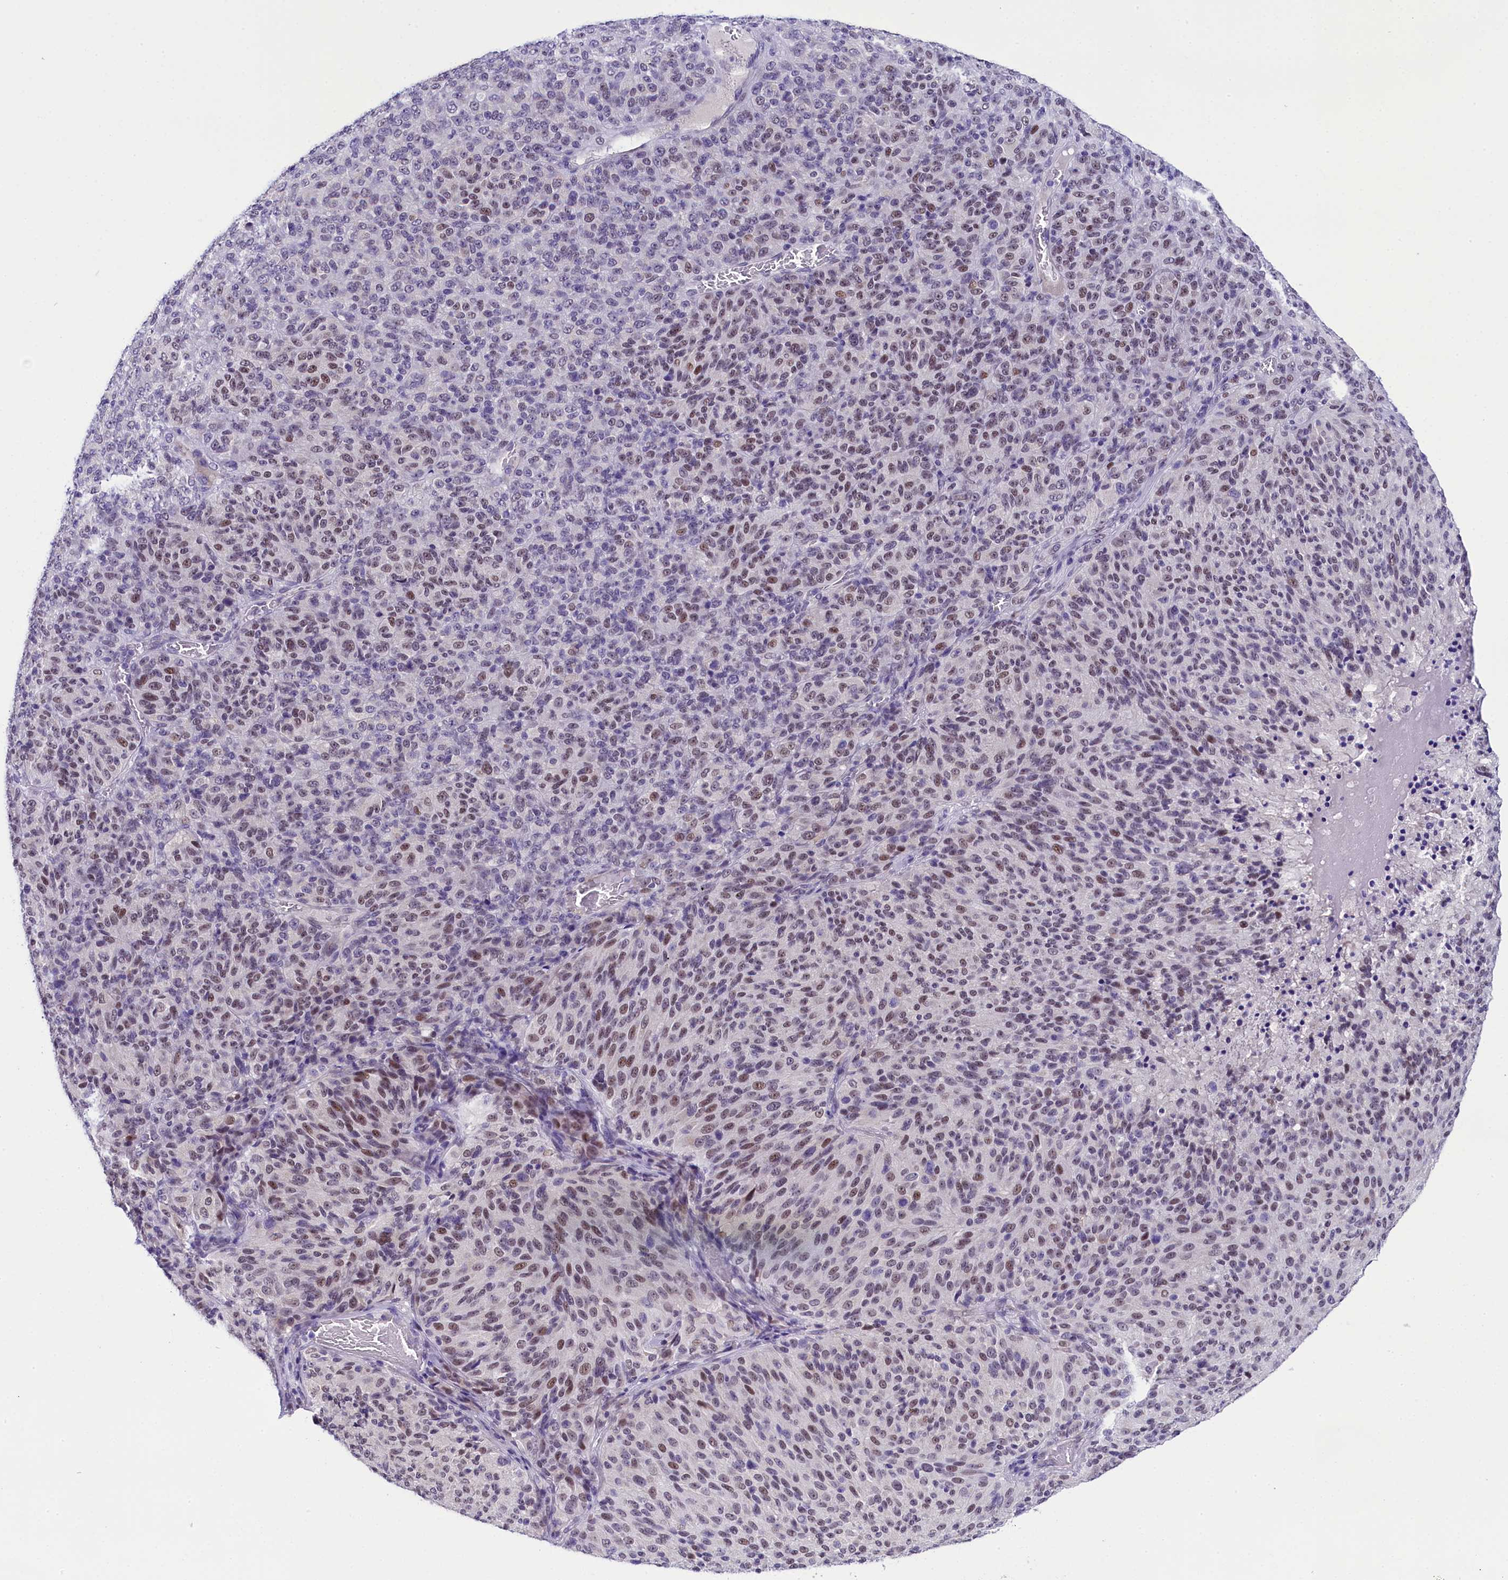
{"staining": {"intensity": "moderate", "quantity": "<25%", "location": "nuclear"}, "tissue": "melanoma", "cell_type": "Tumor cells", "image_type": "cancer", "snomed": [{"axis": "morphology", "description": "Malignant melanoma, Metastatic site"}, {"axis": "topography", "description": "Brain"}], "caption": "Immunohistochemistry (IHC) staining of malignant melanoma (metastatic site), which reveals low levels of moderate nuclear staining in about <25% of tumor cells indicating moderate nuclear protein positivity. The staining was performed using DAB (brown) for protein detection and nuclei were counterstained in hematoxylin (blue).", "gene": "OSGEP", "patient": {"sex": "female", "age": 56}}